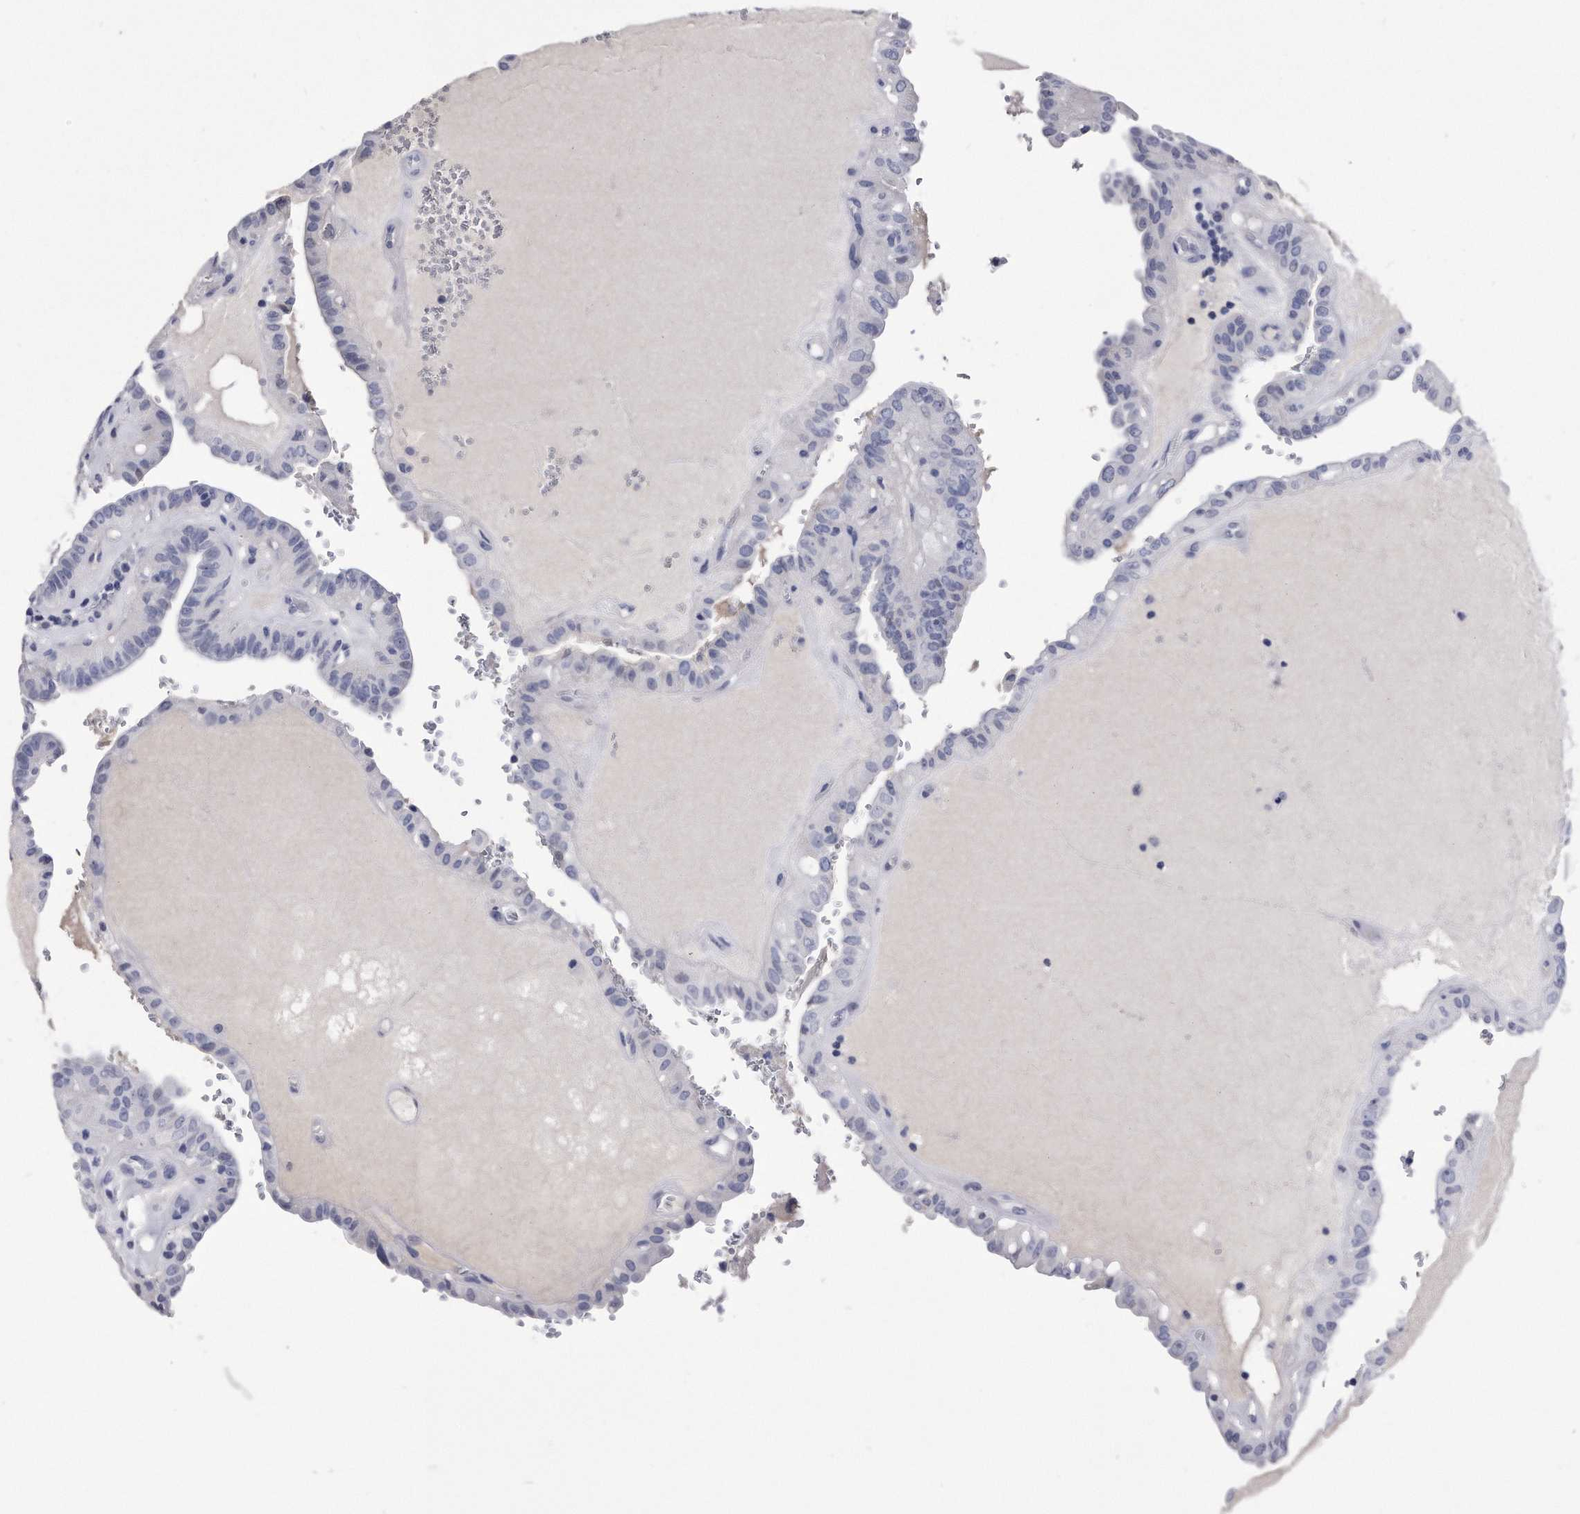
{"staining": {"intensity": "negative", "quantity": "none", "location": "none"}, "tissue": "thyroid cancer", "cell_type": "Tumor cells", "image_type": "cancer", "snomed": [{"axis": "morphology", "description": "Papillary adenocarcinoma, NOS"}, {"axis": "topography", "description": "Thyroid gland"}], "caption": "There is no significant expression in tumor cells of thyroid cancer. (DAB immunohistochemistry (IHC) visualized using brightfield microscopy, high magnification).", "gene": "KCTD8", "patient": {"sex": "male", "age": 77}}